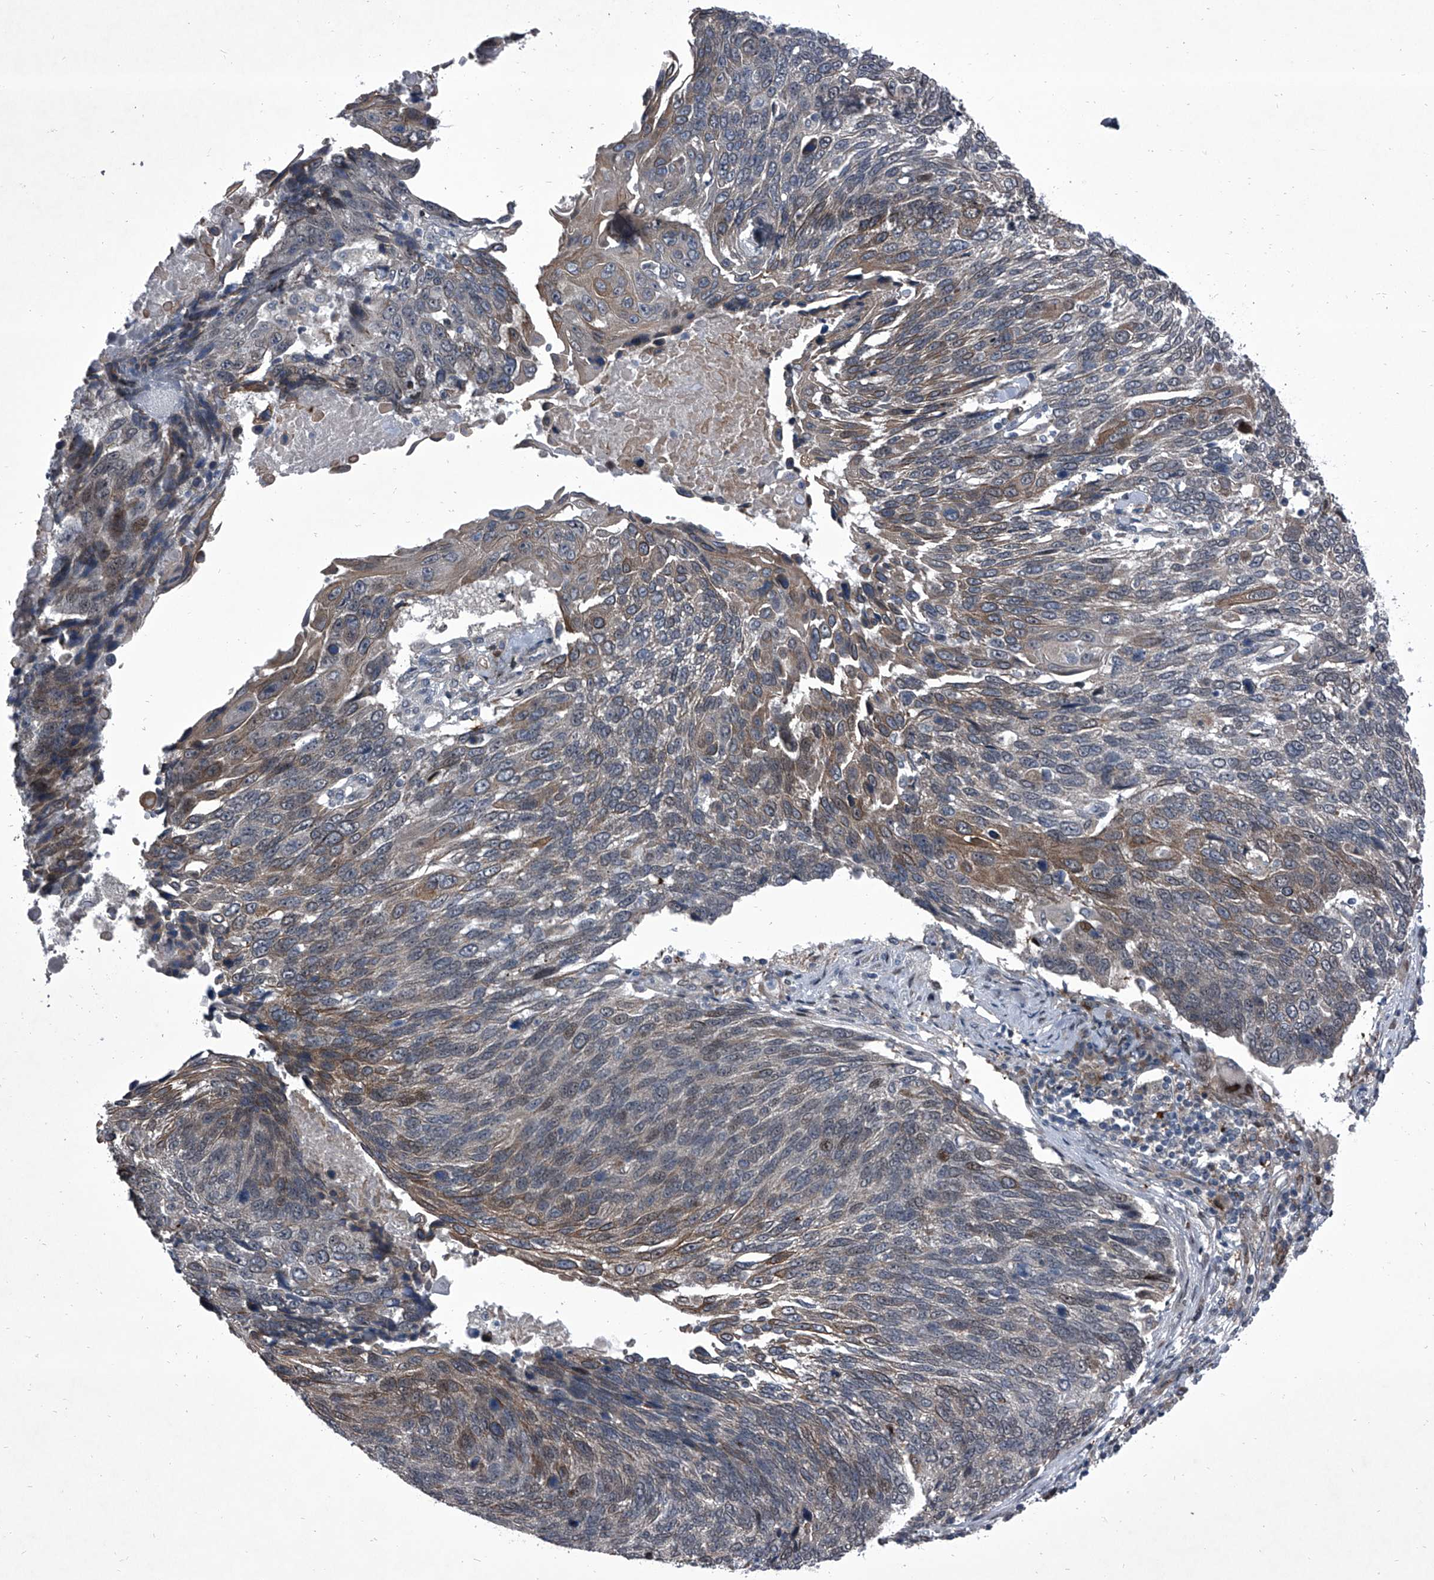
{"staining": {"intensity": "weak", "quantity": "25%-75%", "location": "cytoplasmic/membranous"}, "tissue": "lung cancer", "cell_type": "Tumor cells", "image_type": "cancer", "snomed": [{"axis": "morphology", "description": "Squamous cell carcinoma, NOS"}, {"axis": "topography", "description": "Lung"}], "caption": "This photomicrograph displays IHC staining of human lung cancer (squamous cell carcinoma), with low weak cytoplasmic/membranous staining in approximately 25%-75% of tumor cells.", "gene": "ELK4", "patient": {"sex": "male", "age": 66}}